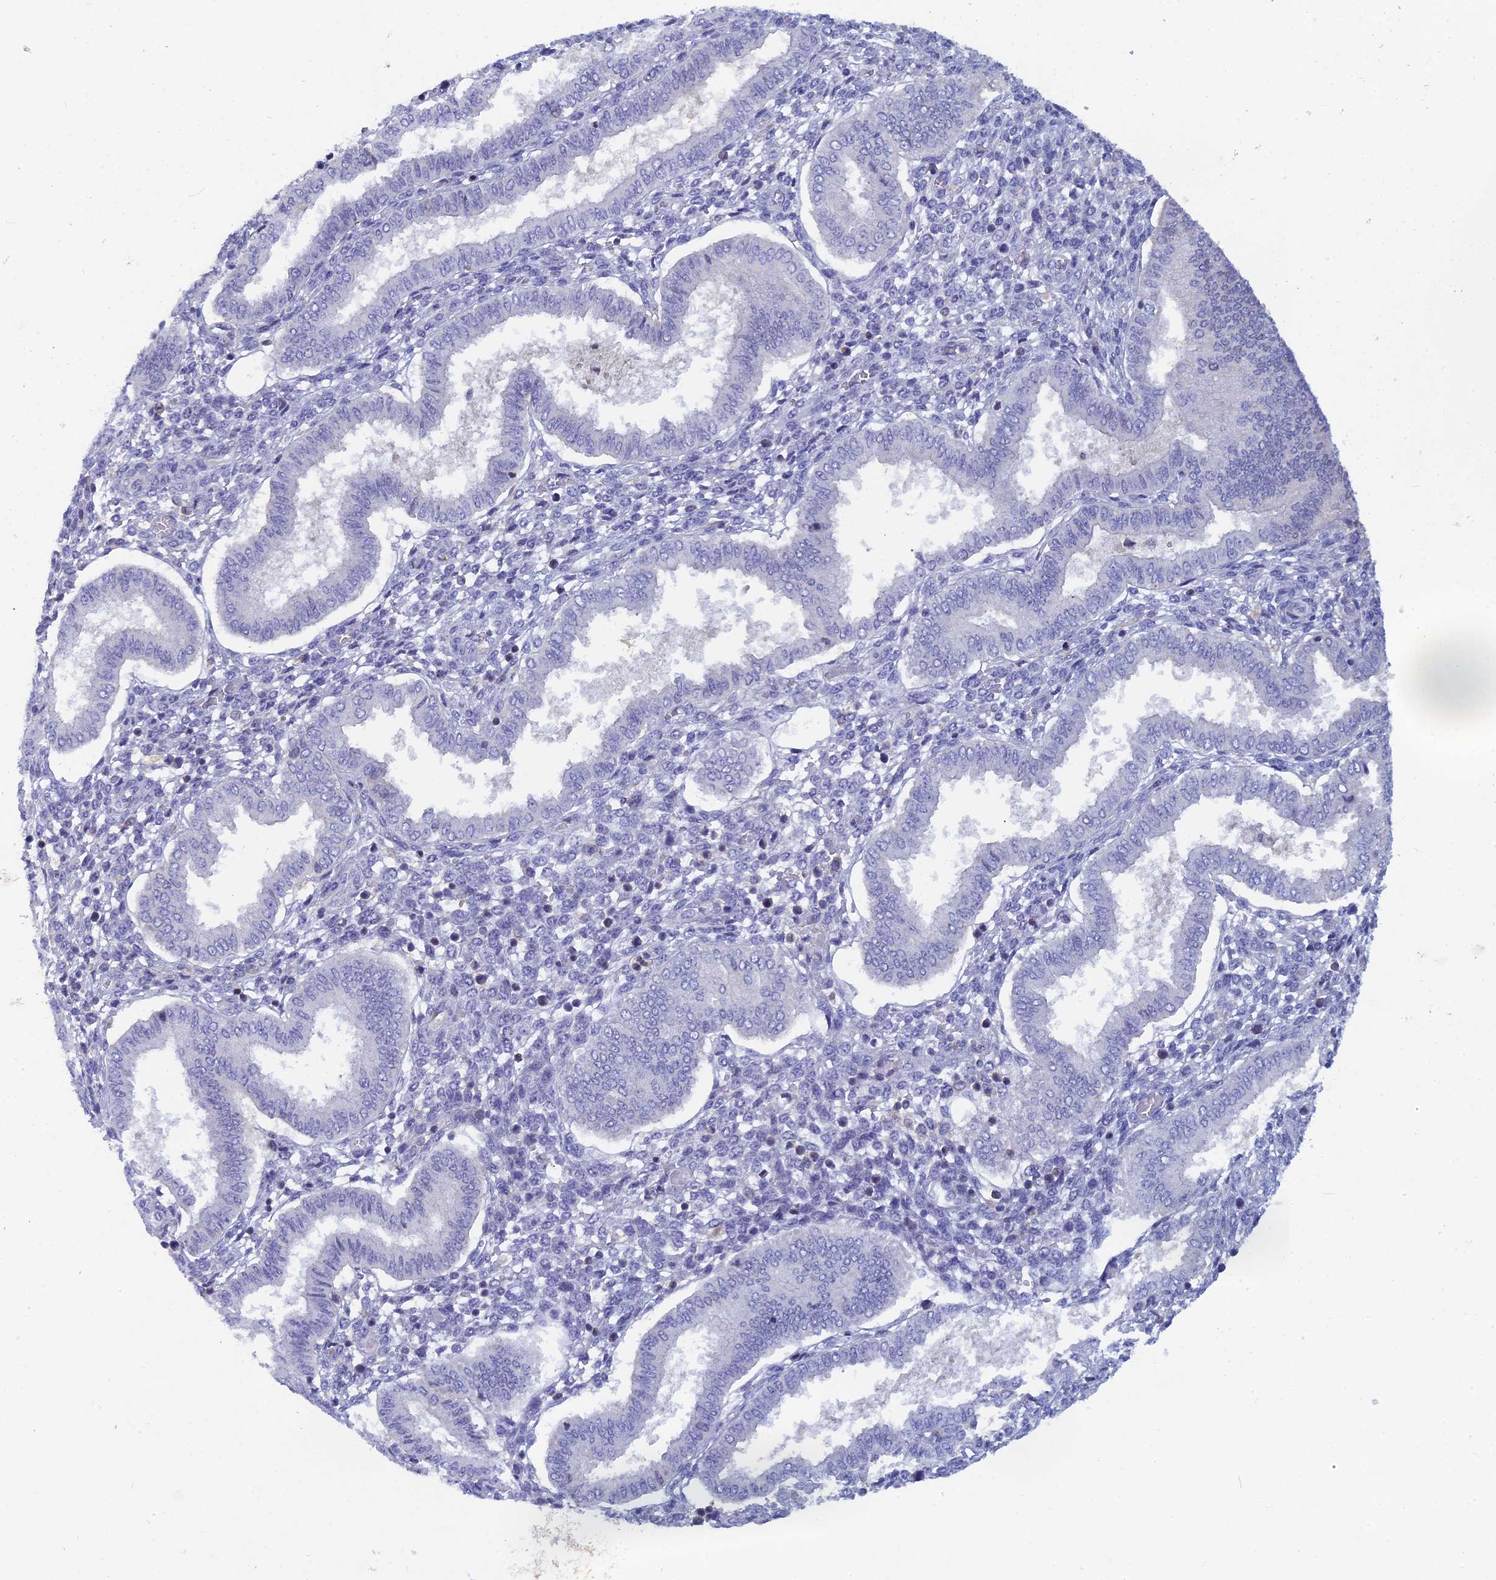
{"staining": {"intensity": "negative", "quantity": "none", "location": "none"}, "tissue": "endometrium", "cell_type": "Cells in endometrial stroma", "image_type": "normal", "snomed": [{"axis": "morphology", "description": "Normal tissue, NOS"}, {"axis": "topography", "description": "Endometrium"}], "caption": "This is a photomicrograph of immunohistochemistry (IHC) staining of benign endometrium, which shows no positivity in cells in endometrial stroma. (DAB immunohistochemistry with hematoxylin counter stain).", "gene": "ACP7", "patient": {"sex": "female", "age": 24}}